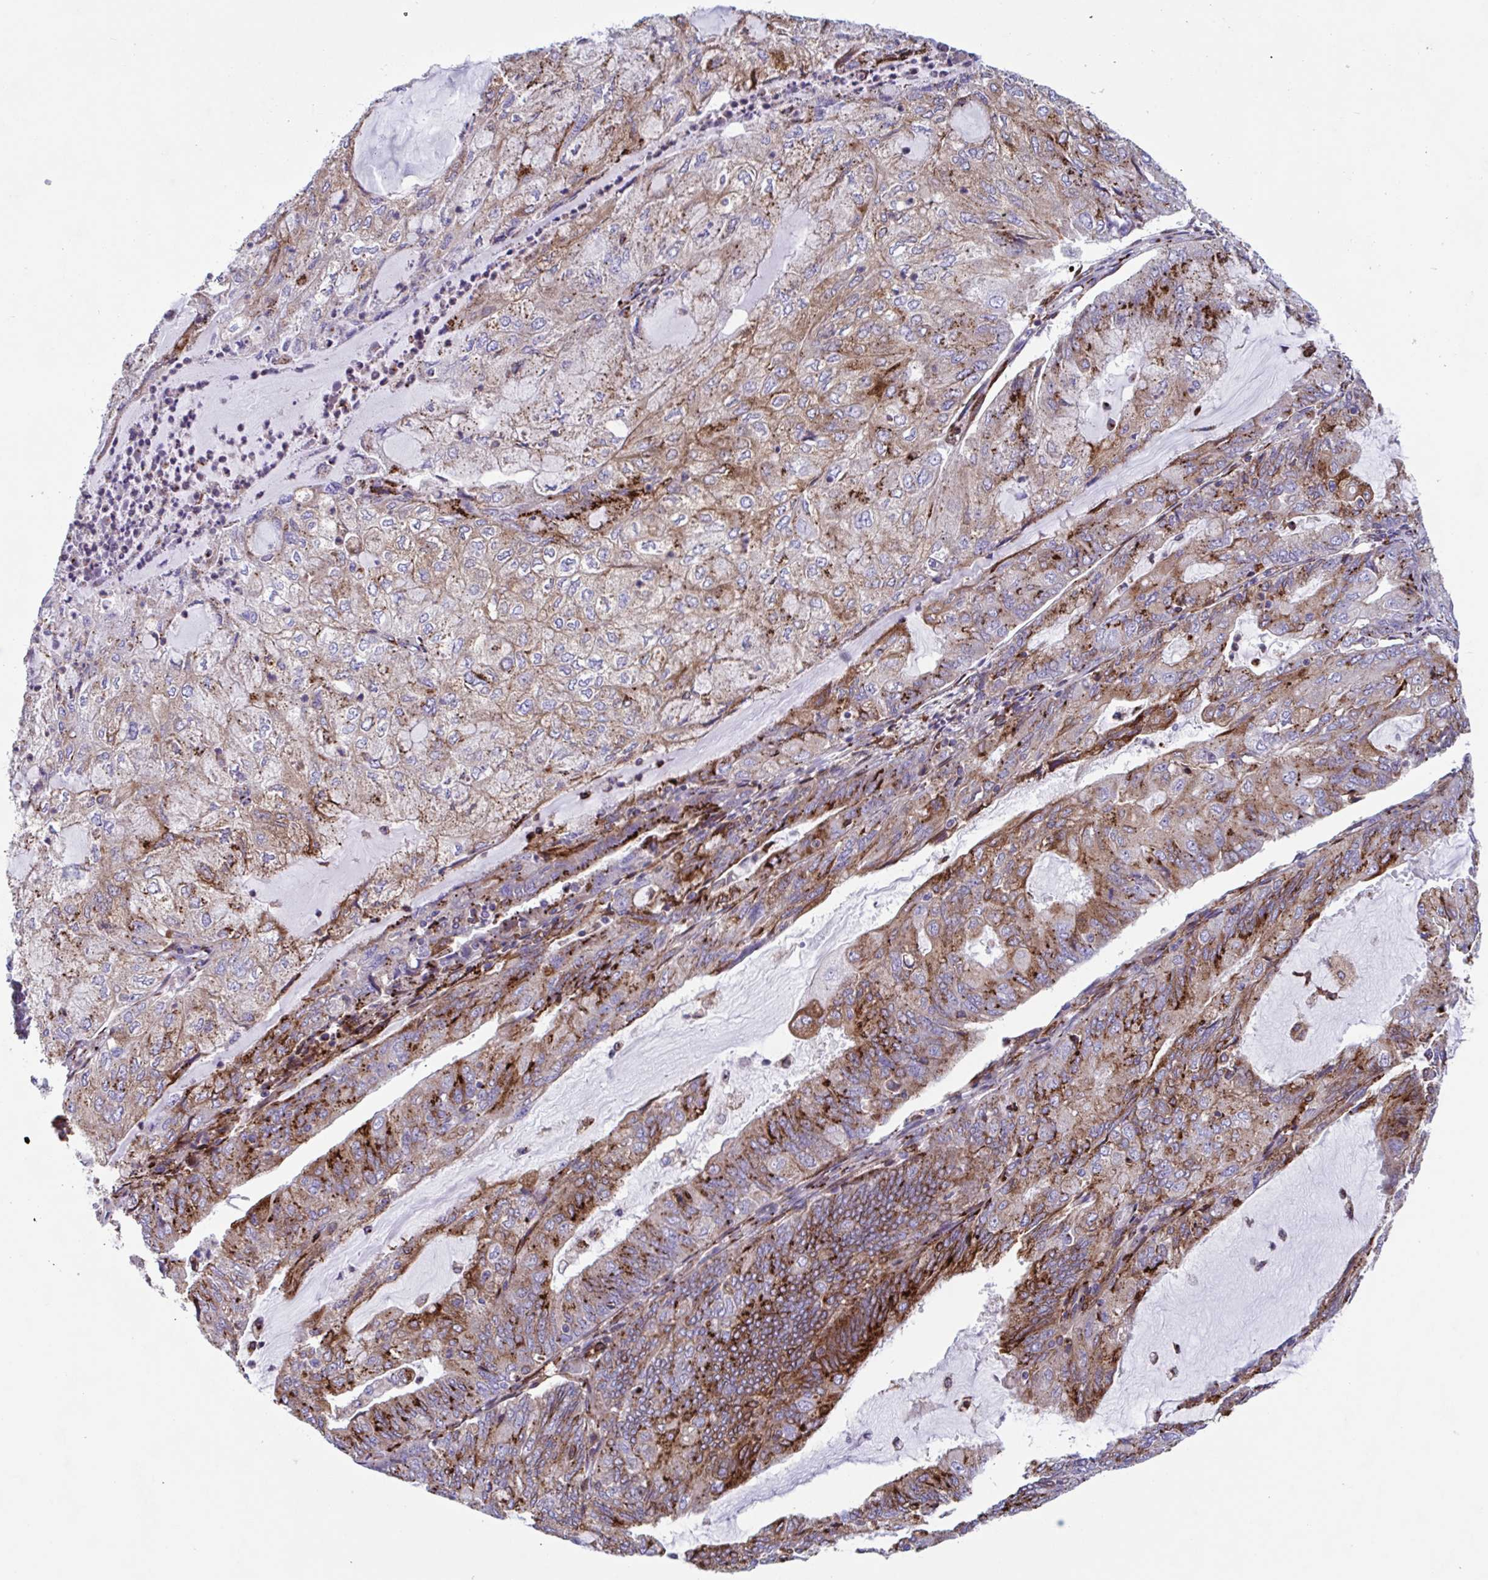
{"staining": {"intensity": "strong", "quantity": "25%-75%", "location": "cytoplasmic/membranous"}, "tissue": "endometrial cancer", "cell_type": "Tumor cells", "image_type": "cancer", "snomed": [{"axis": "morphology", "description": "Adenocarcinoma, NOS"}, {"axis": "topography", "description": "Endometrium"}], "caption": "Endometrial cancer tissue displays strong cytoplasmic/membranous positivity in about 25%-75% of tumor cells", "gene": "RFK", "patient": {"sex": "female", "age": 81}}